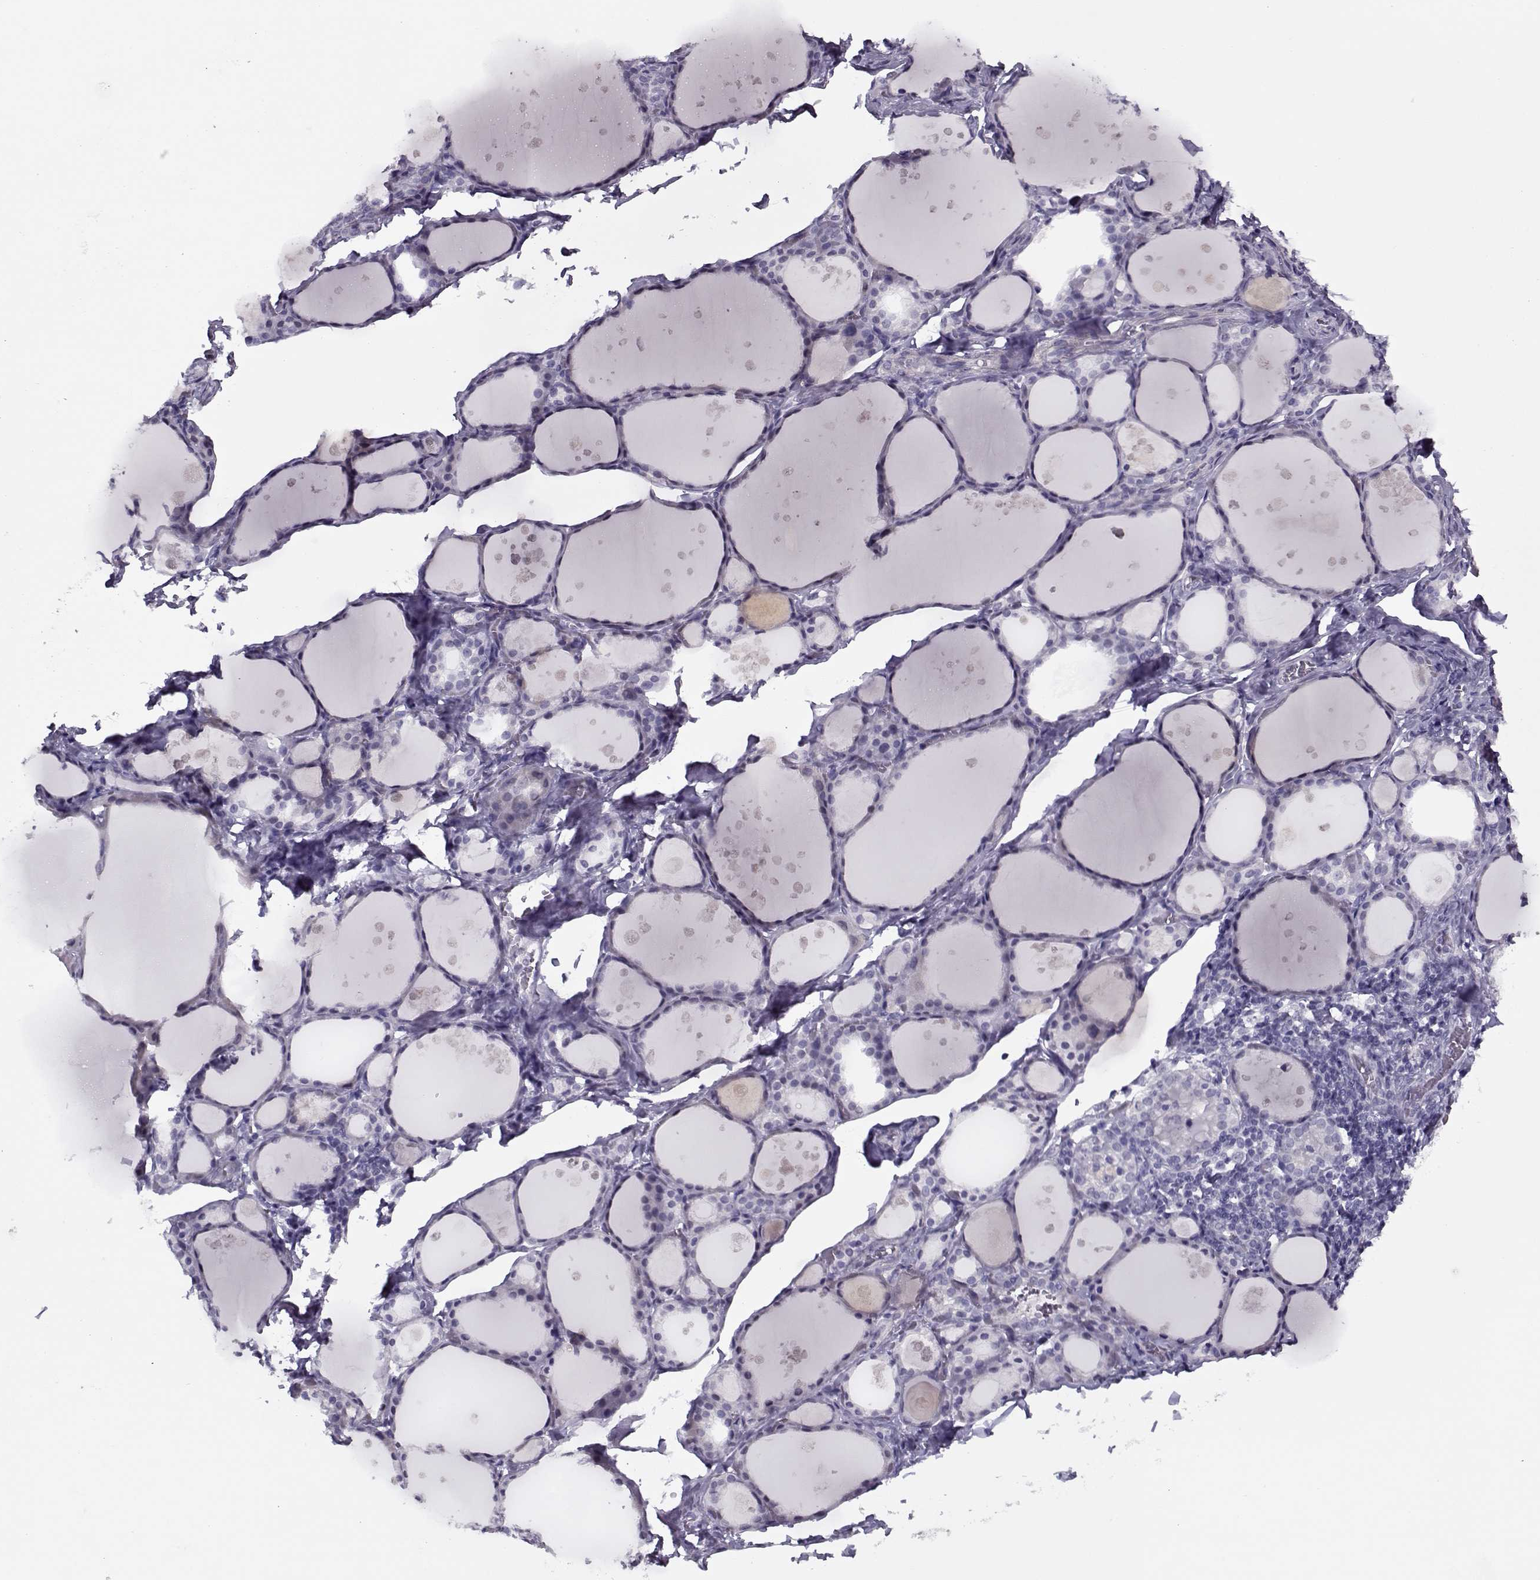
{"staining": {"intensity": "negative", "quantity": "none", "location": "none"}, "tissue": "thyroid gland", "cell_type": "Glandular cells", "image_type": "normal", "snomed": [{"axis": "morphology", "description": "Normal tissue, NOS"}, {"axis": "topography", "description": "Thyroid gland"}], "caption": "This is an IHC histopathology image of normal human thyroid gland. There is no expression in glandular cells.", "gene": "CIBAR1", "patient": {"sex": "male", "age": 68}}